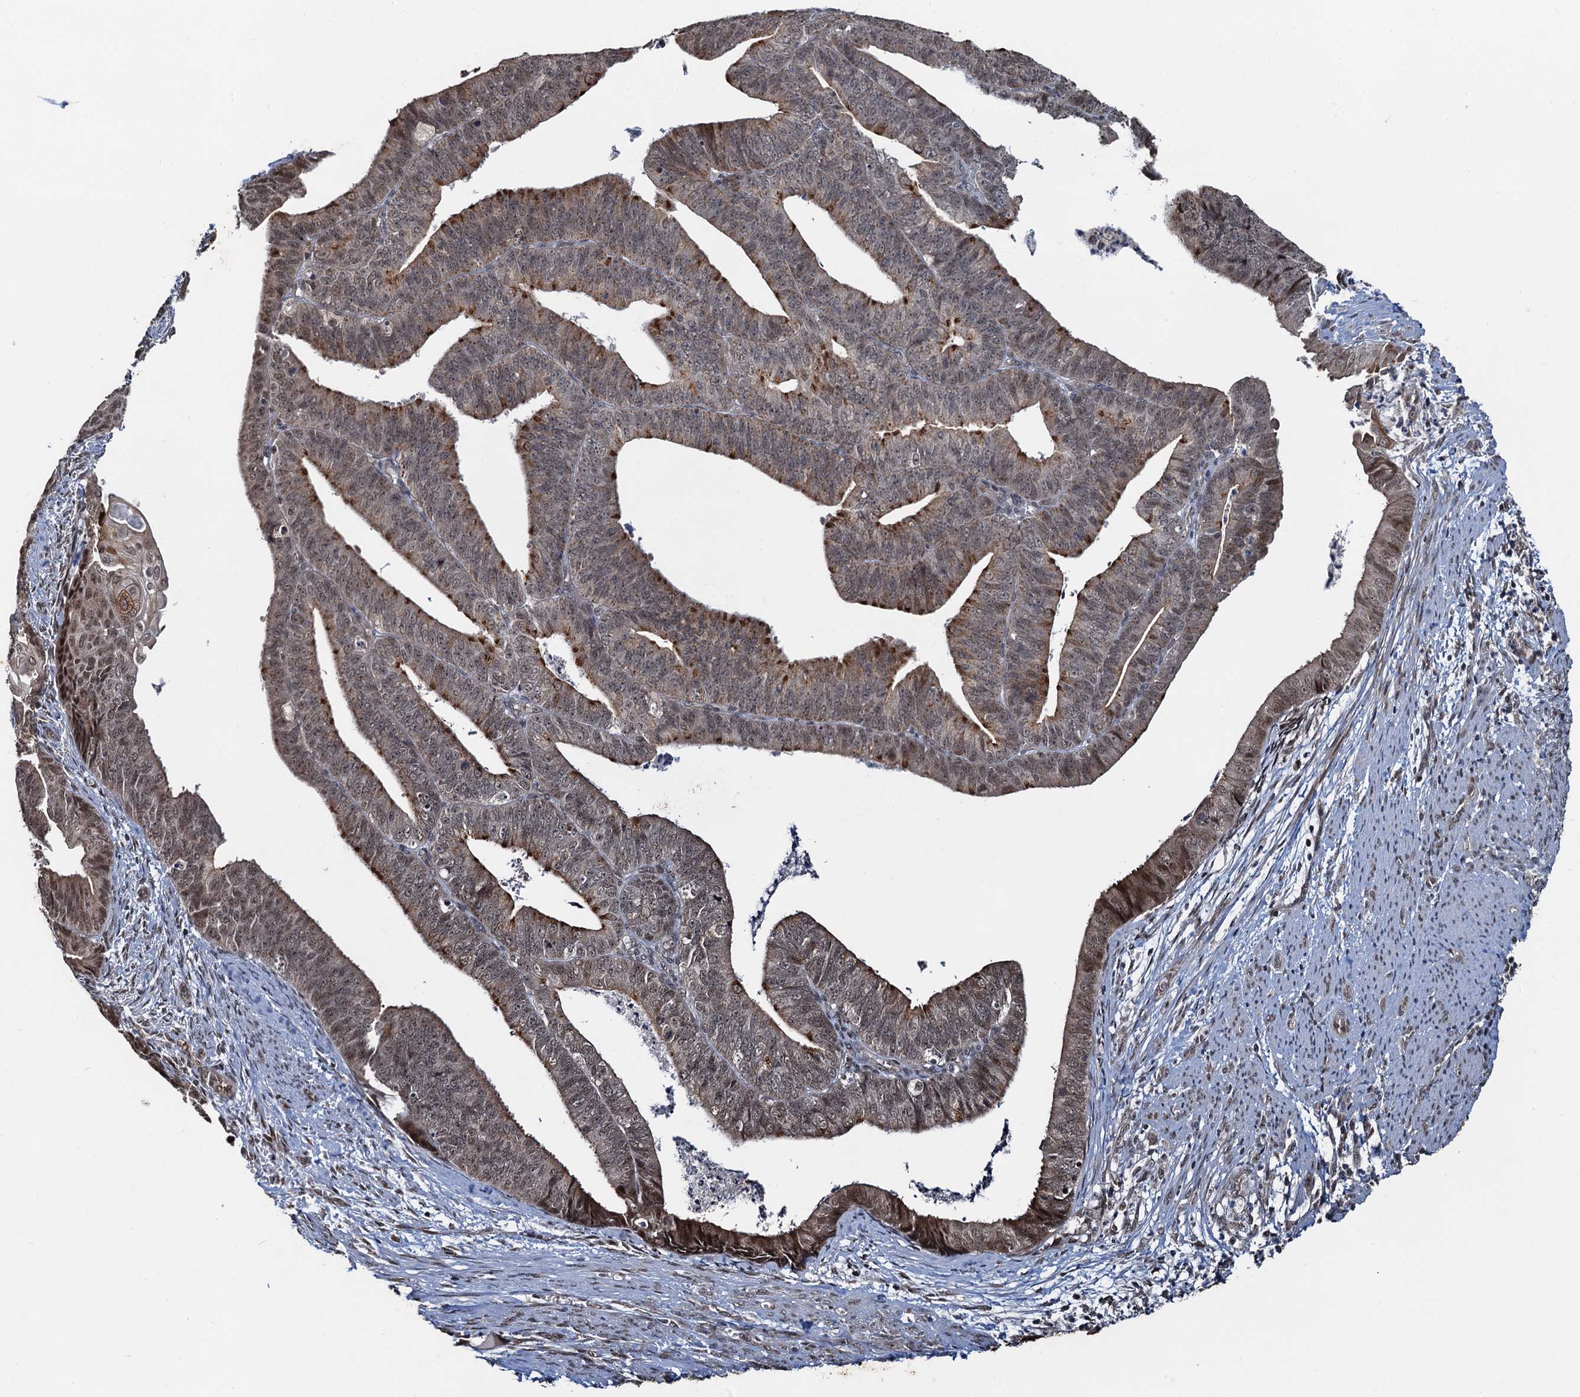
{"staining": {"intensity": "moderate", "quantity": "<25%", "location": "cytoplasmic/membranous,nuclear"}, "tissue": "endometrial cancer", "cell_type": "Tumor cells", "image_type": "cancer", "snomed": [{"axis": "morphology", "description": "Adenocarcinoma, NOS"}, {"axis": "topography", "description": "Endometrium"}], "caption": "Tumor cells display moderate cytoplasmic/membranous and nuclear staining in about <25% of cells in endometrial cancer.", "gene": "REP15", "patient": {"sex": "female", "age": 73}}